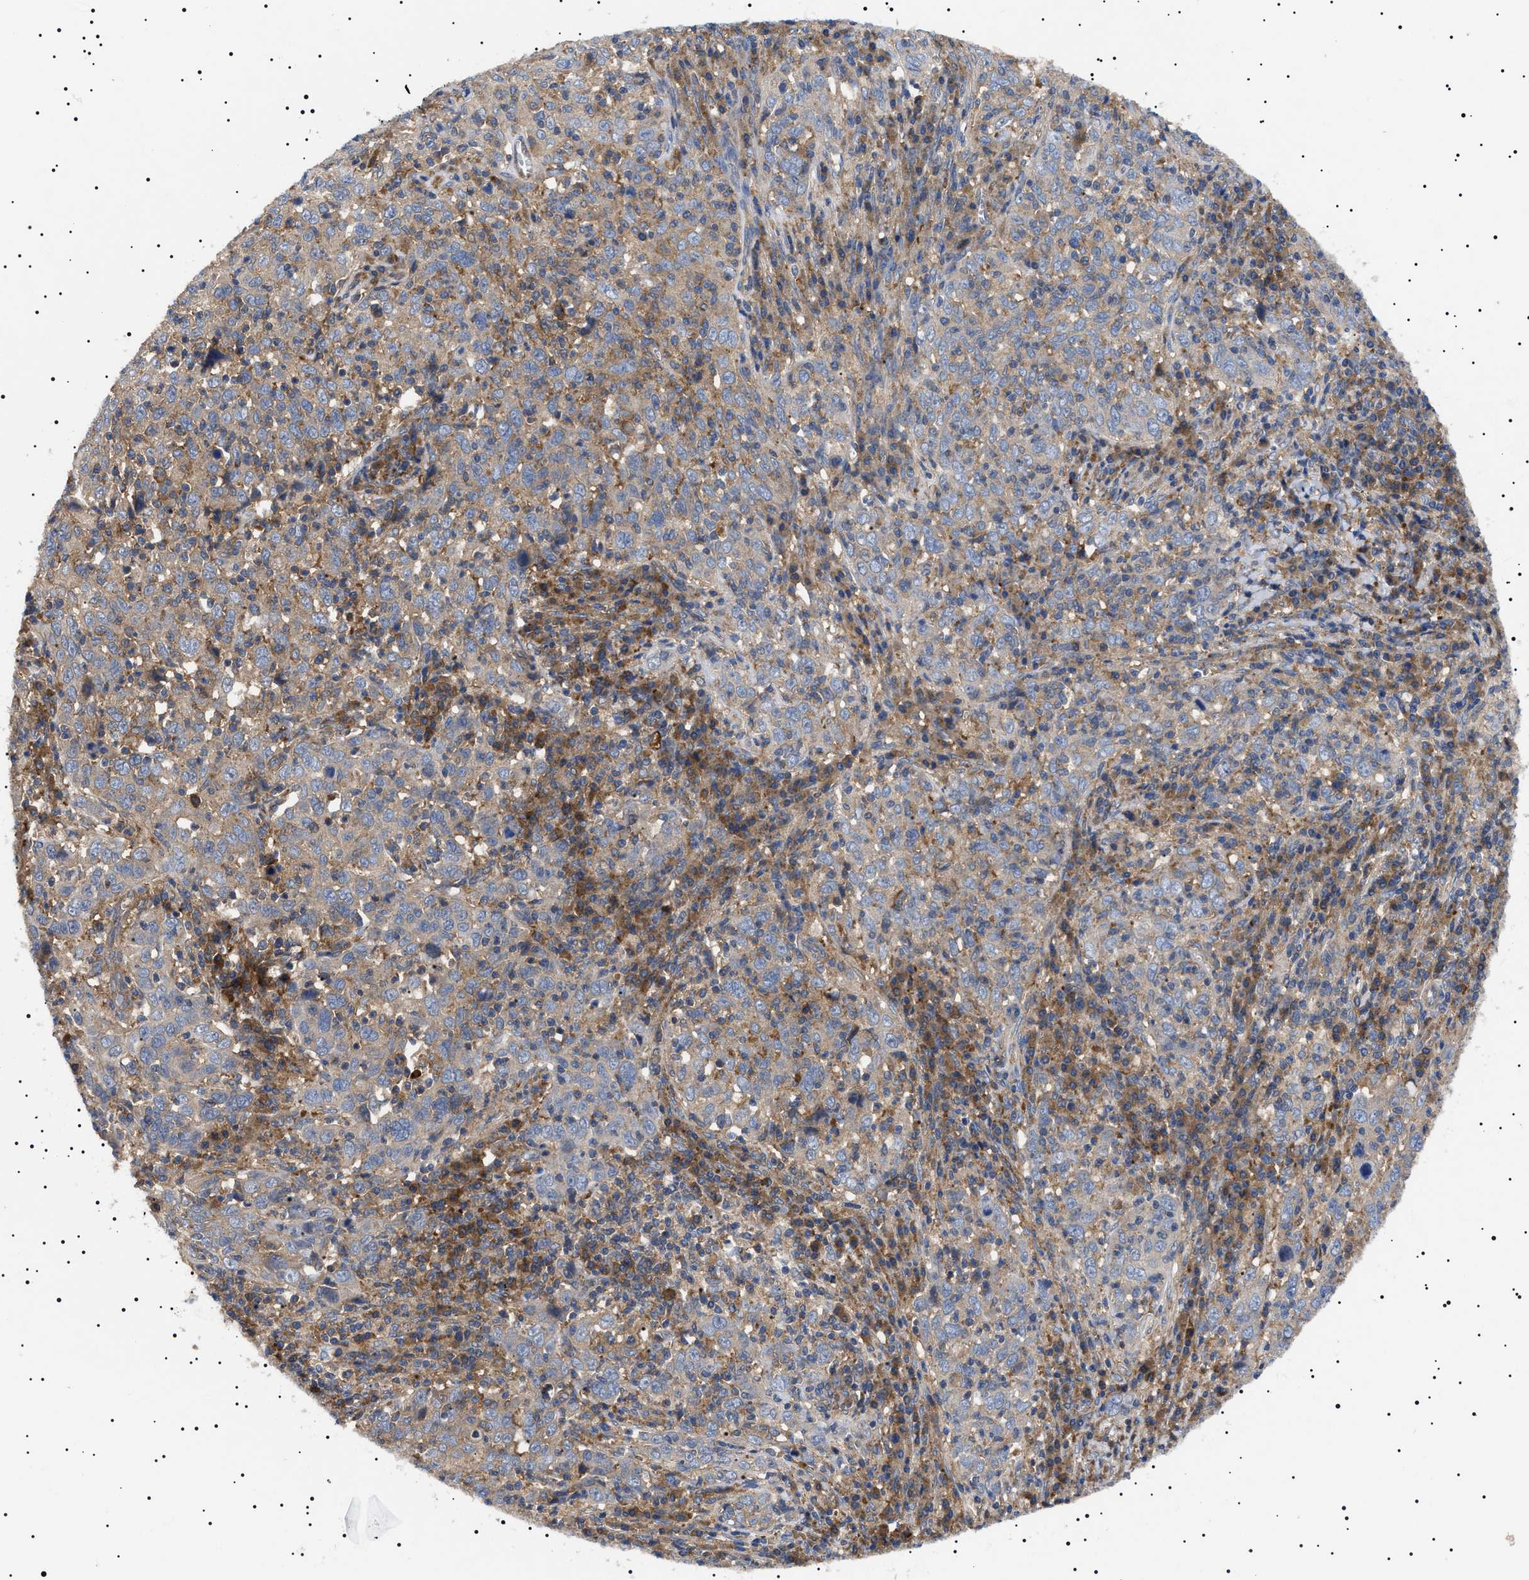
{"staining": {"intensity": "weak", "quantity": "25%-75%", "location": "cytoplasmic/membranous"}, "tissue": "cervical cancer", "cell_type": "Tumor cells", "image_type": "cancer", "snomed": [{"axis": "morphology", "description": "Squamous cell carcinoma, NOS"}, {"axis": "topography", "description": "Cervix"}], "caption": "Tumor cells demonstrate weak cytoplasmic/membranous expression in about 25%-75% of cells in cervical squamous cell carcinoma.", "gene": "TPP2", "patient": {"sex": "female", "age": 46}}